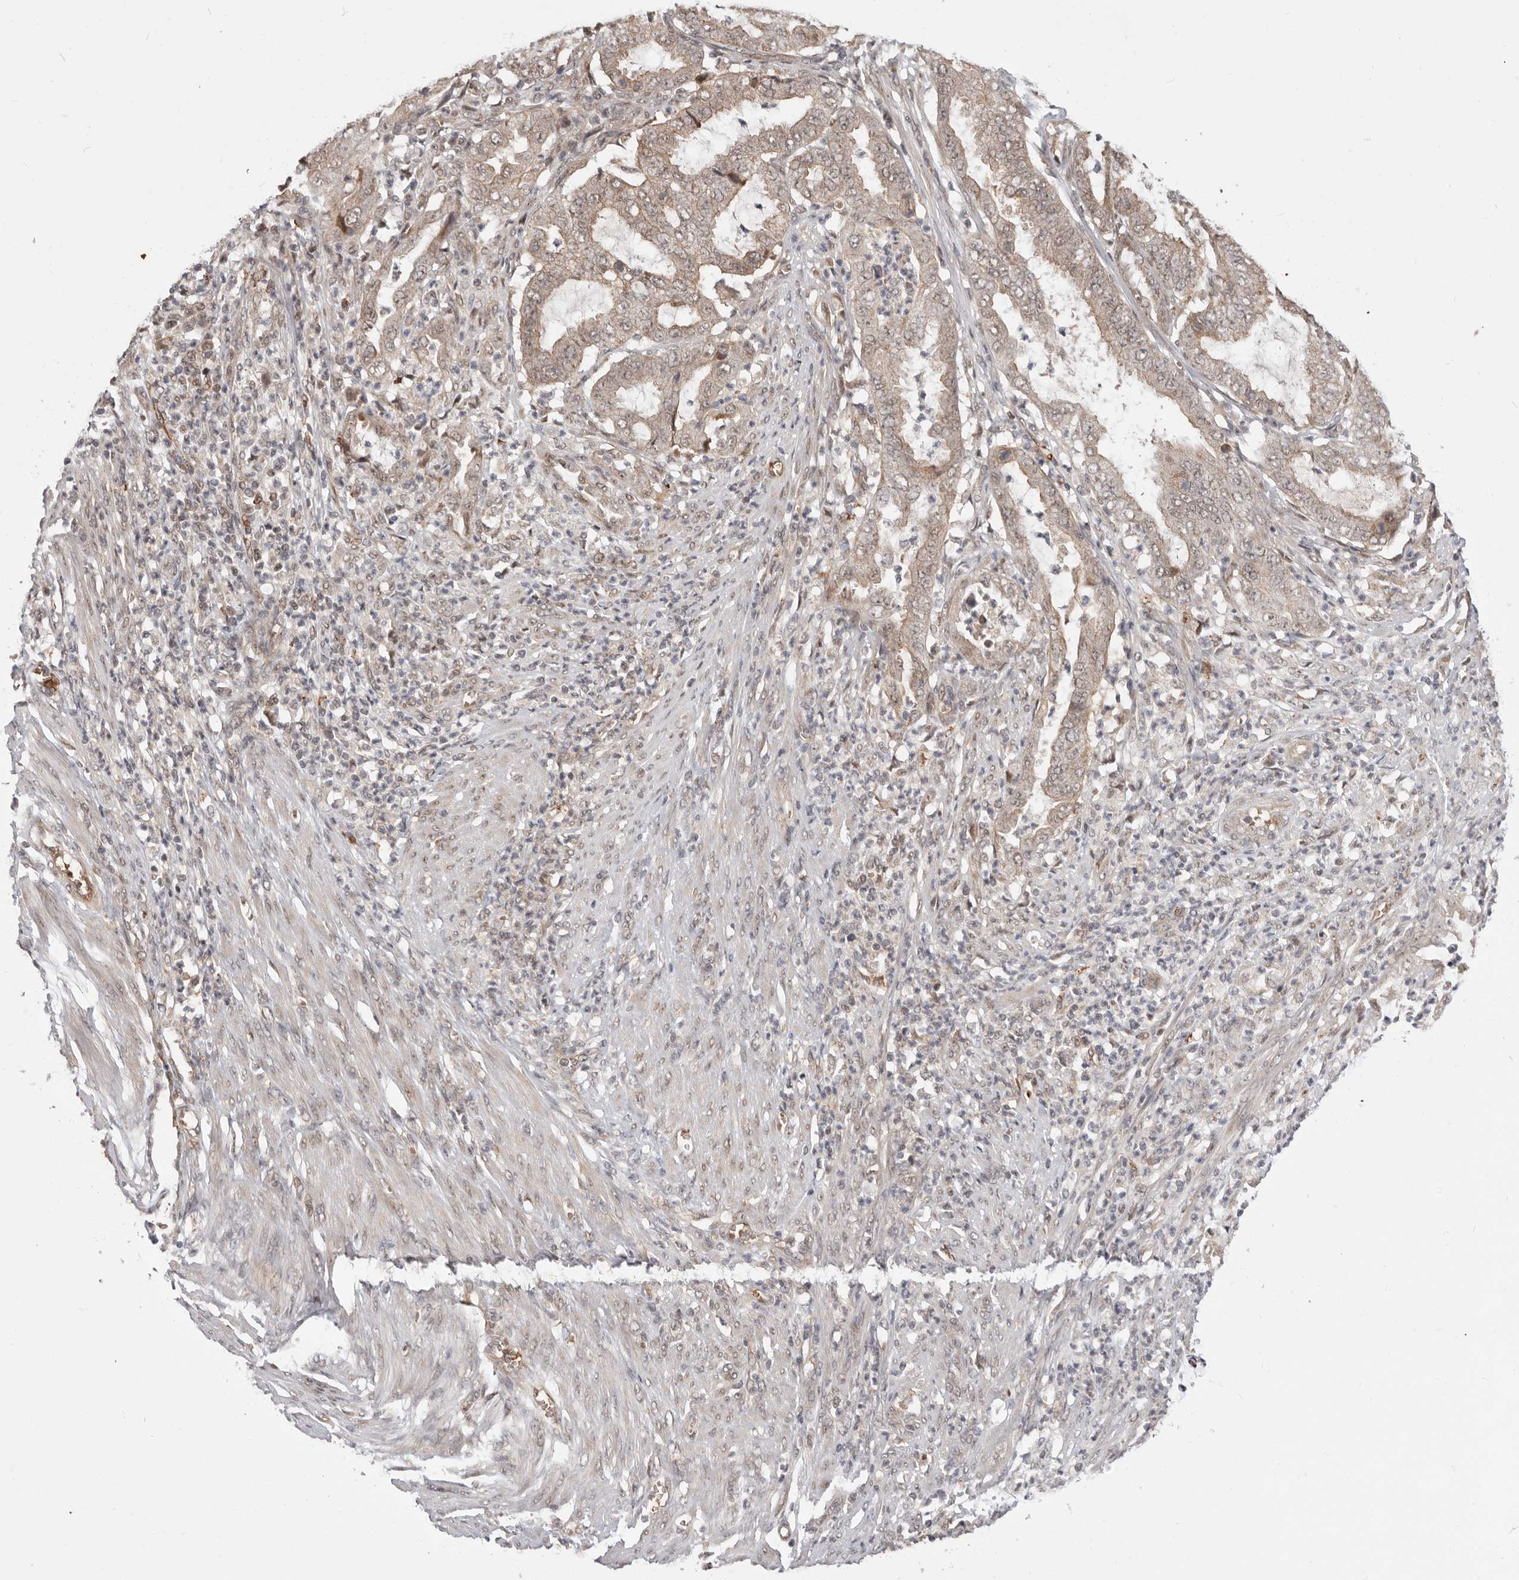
{"staining": {"intensity": "weak", "quantity": ">75%", "location": "cytoplasmic/membranous,nuclear"}, "tissue": "endometrial cancer", "cell_type": "Tumor cells", "image_type": "cancer", "snomed": [{"axis": "morphology", "description": "Adenocarcinoma, NOS"}, {"axis": "topography", "description": "Endometrium"}], "caption": "Immunohistochemical staining of endometrial cancer (adenocarcinoma) displays low levels of weak cytoplasmic/membranous and nuclear expression in about >75% of tumor cells.", "gene": "NCOA3", "patient": {"sex": "female", "age": 51}}